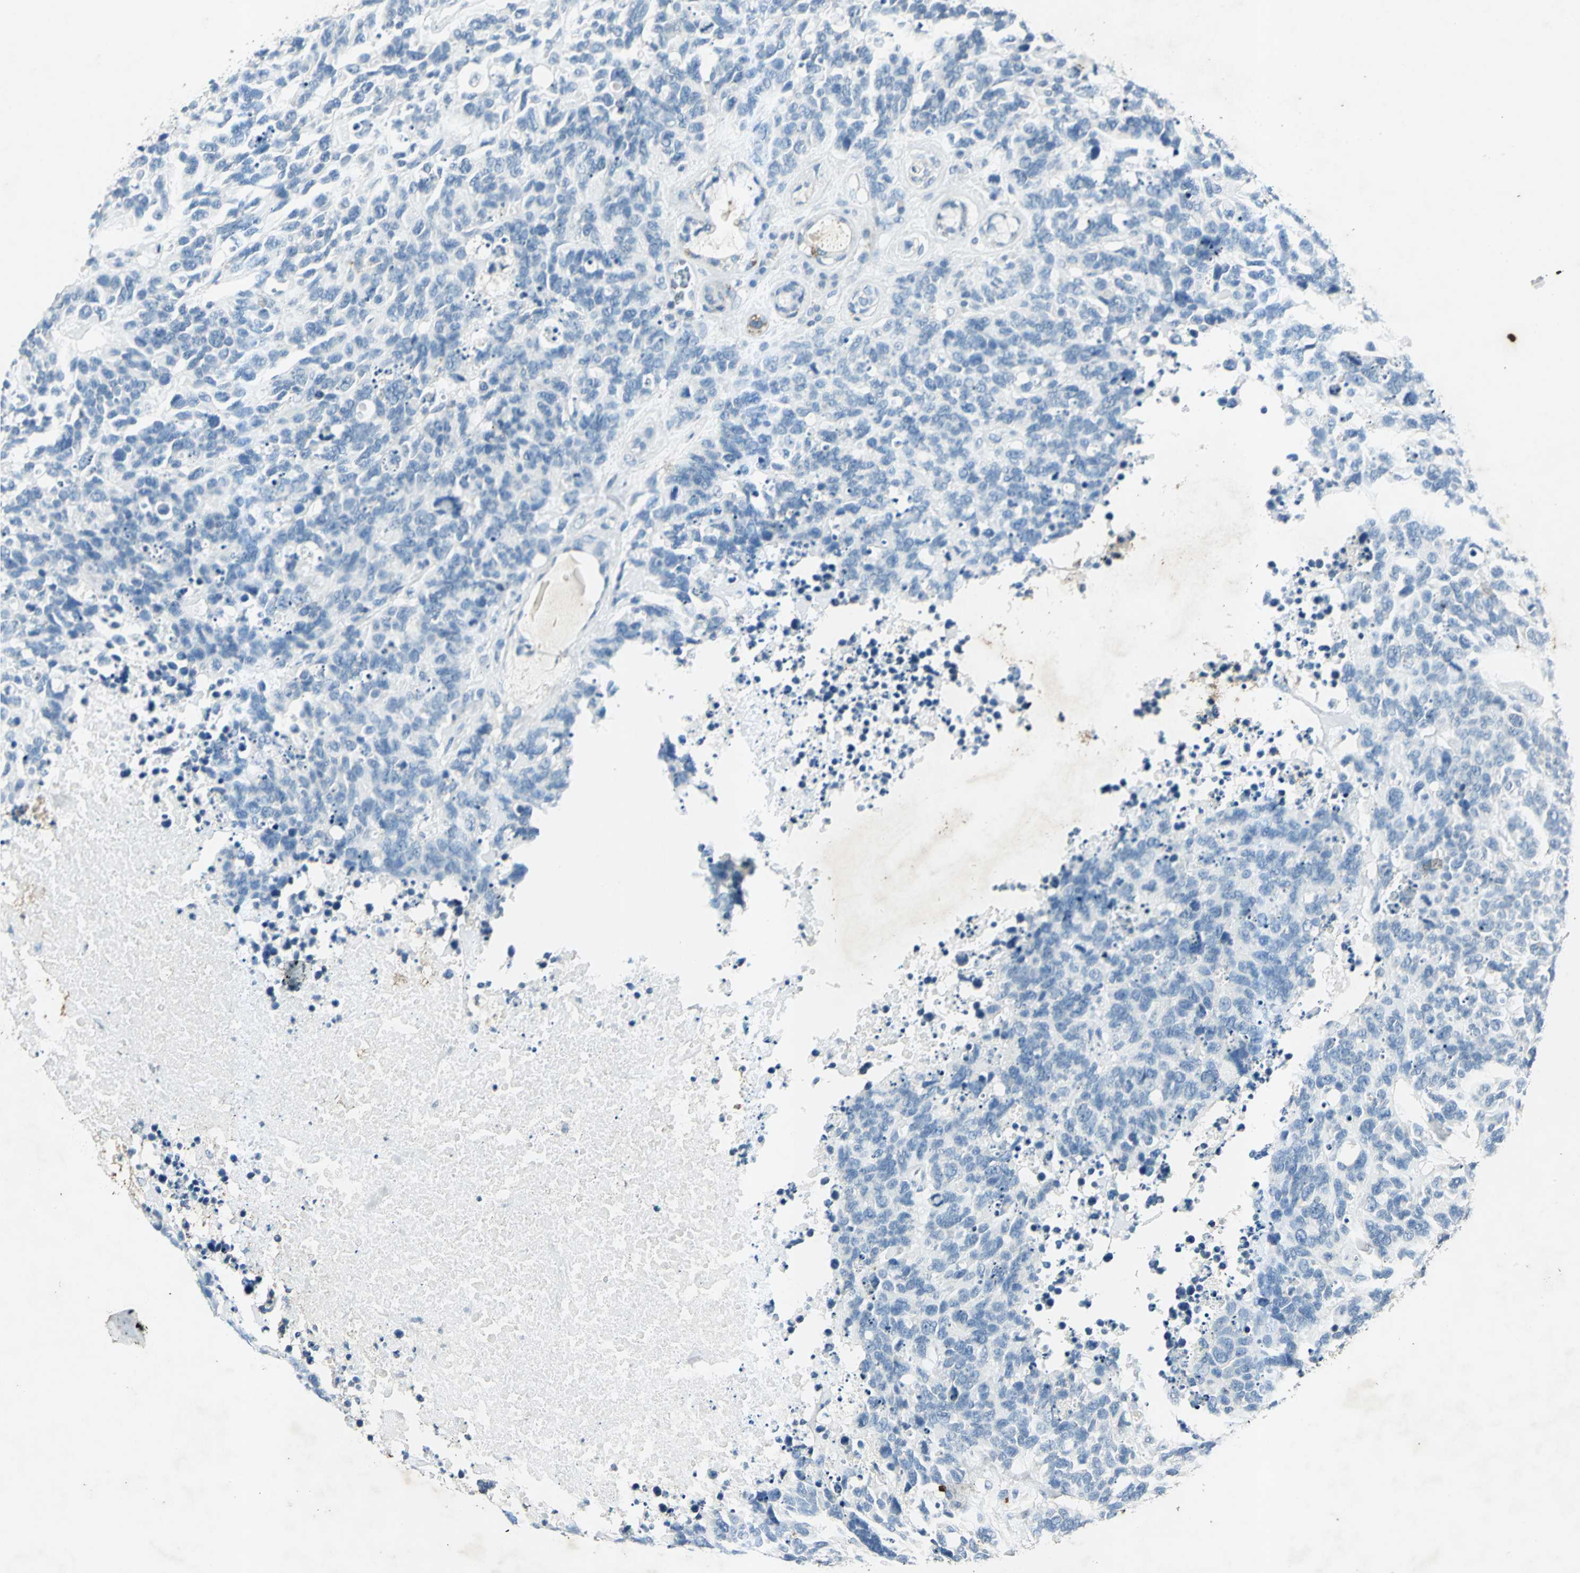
{"staining": {"intensity": "negative", "quantity": "none", "location": "none"}, "tissue": "lung cancer", "cell_type": "Tumor cells", "image_type": "cancer", "snomed": [{"axis": "morphology", "description": "Neoplasm, malignant, NOS"}, {"axis": "topography", "description": "Lung"}], "caption": "Human lung cancer (neoplasm (malignant)) stained for a protein using IHC displays no expression in tumor cells.", "gene": "CAMK2B", "patient": {"sex": "female", "age": 58}}